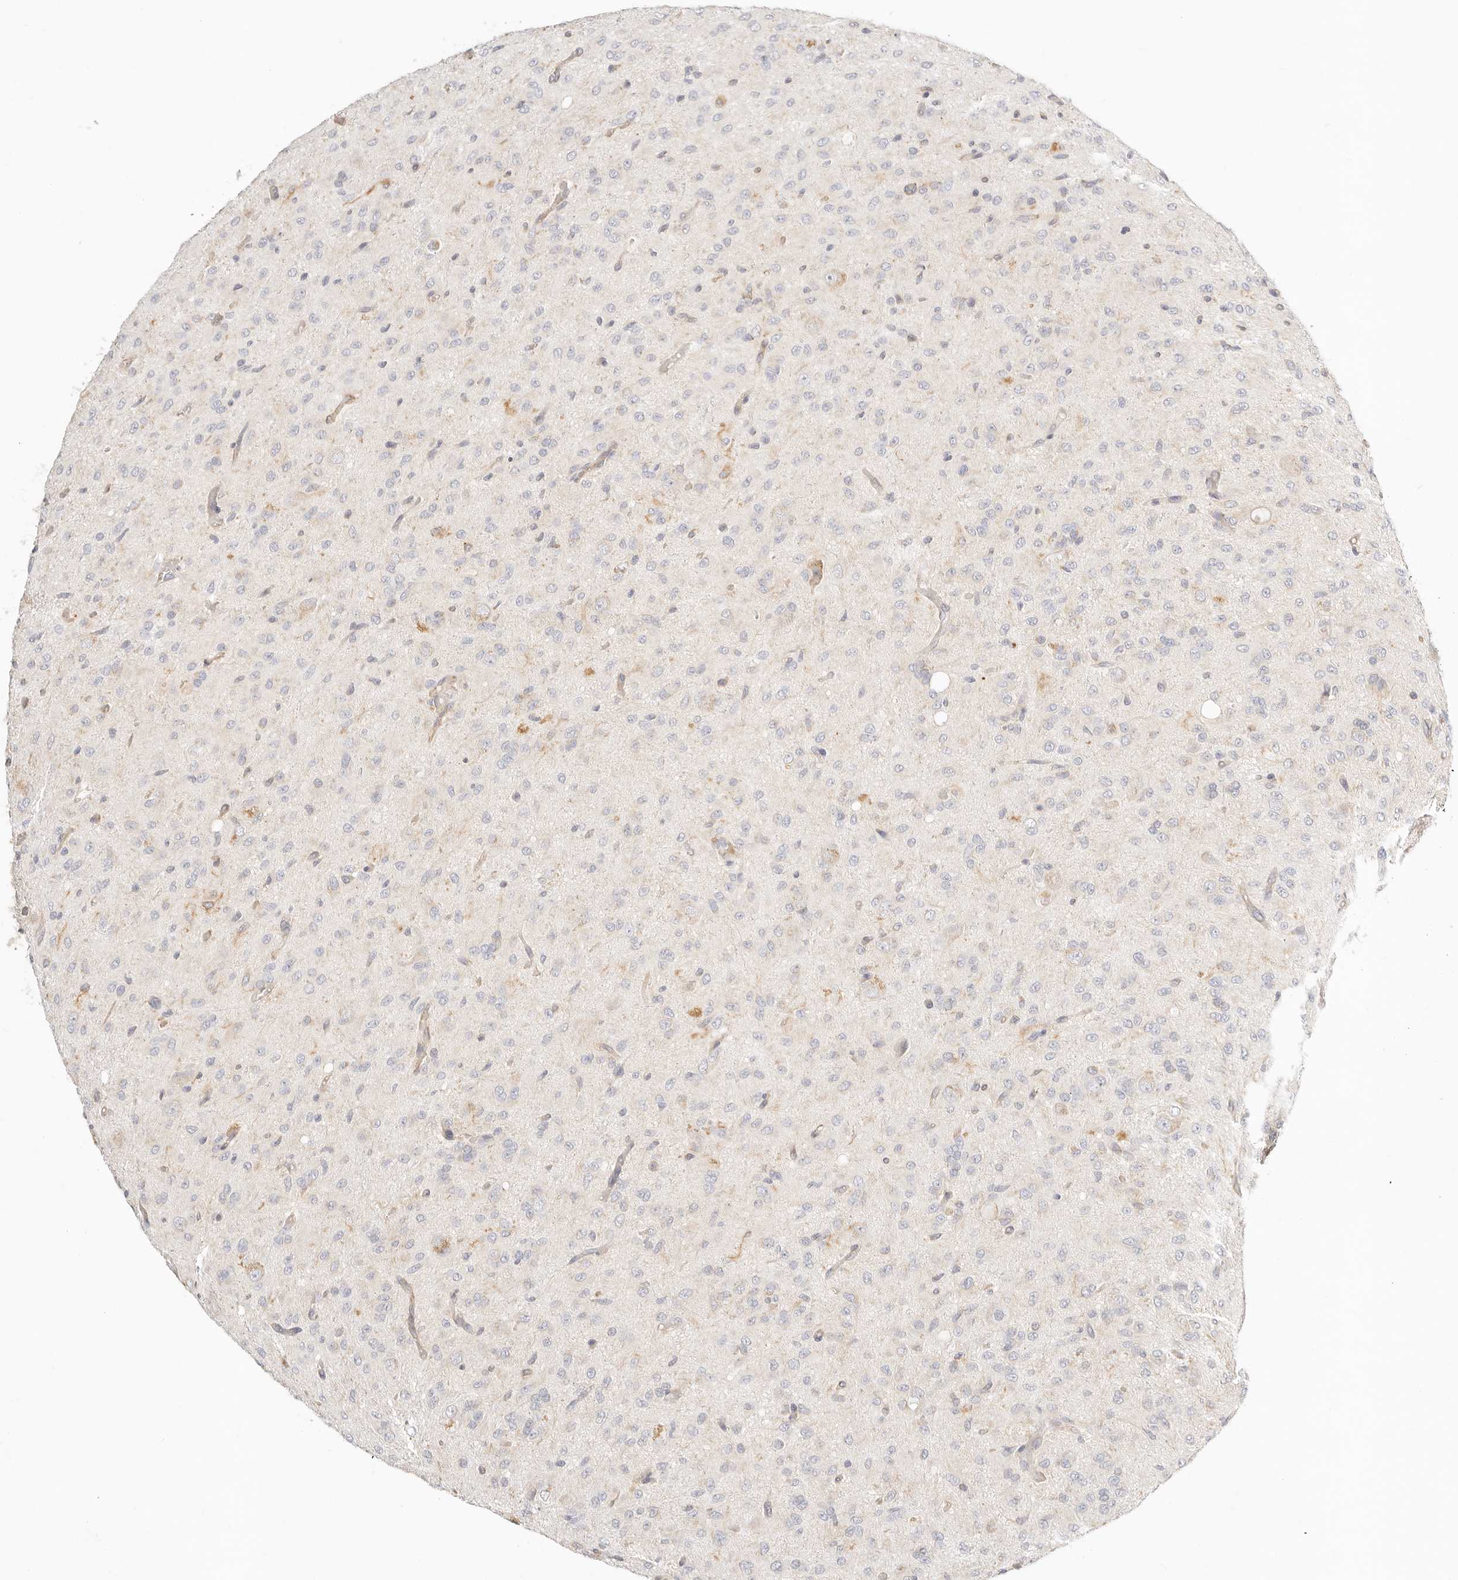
{"staining": {"intensity": "negative", "quantity": "none", "location": "none"}, "tissue": "glioma", "cell_type": "Tumor cells", "image_type": "cancer", "snomed": [{"axis": "morphology", "description": "Glioma, malignant, High grade"}, {"axis": "topography", "description": "Brain"}], "caption": "High magnification brightfield microscopy of glioma stained with DAB (3,3'-diaminobenzidine) (brown) and counterstained with hematoxylin (blue): tumor cells show no significant positivity. Brightfield microscopy of immunohistochemistry (IHC) stained with DAB (brown) and hematoxylin (blue), captured at high magnification.", "gene": "ZC3H11A", "patient": {"sex": "female", "age": 59}}